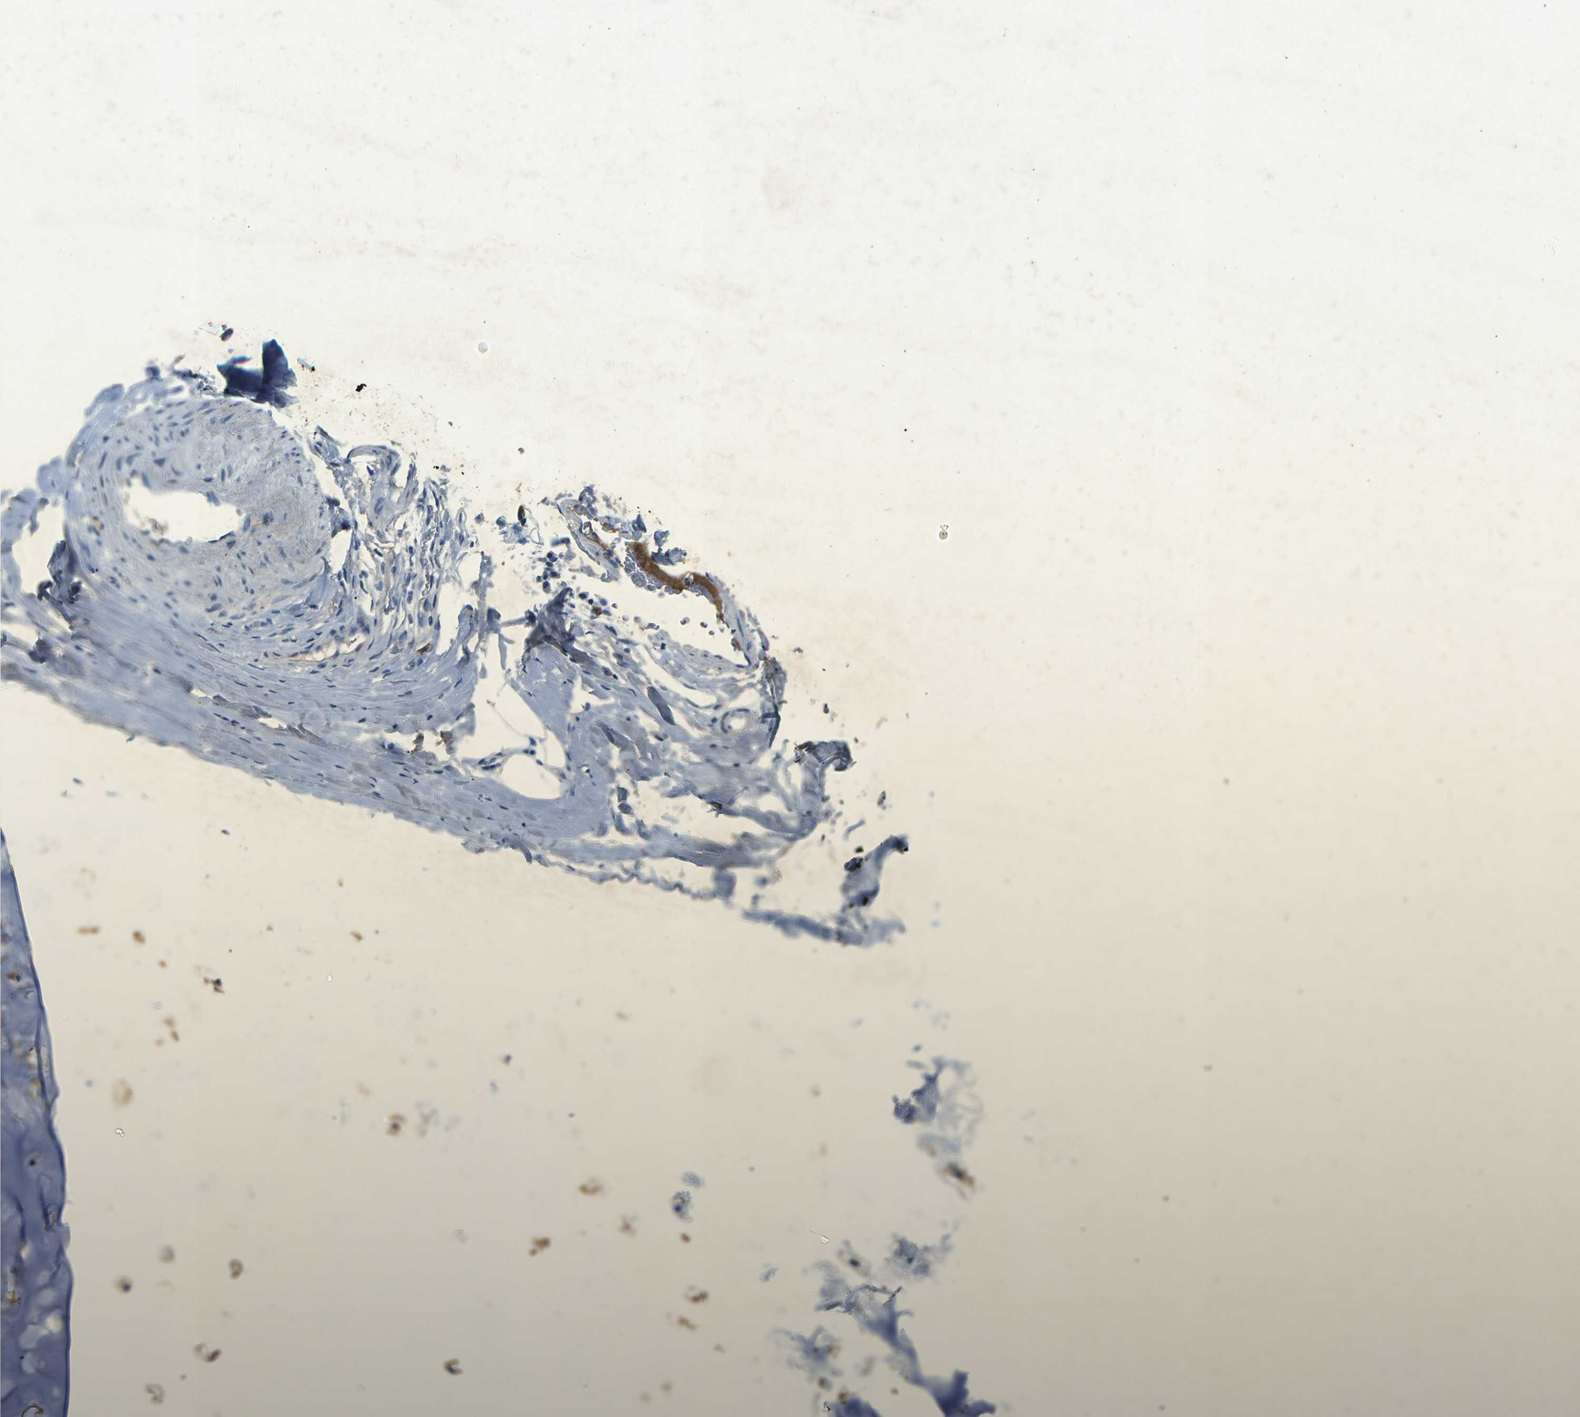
{"staining": {"intensity": "negative", "quantity": "none", "location": "none"}, "tissue": "adipose tissue", "cell_type": "Adipocytes", "image_type": "normal", "snomed": [{"axis": "morphology", "description": "Normal tissue, NOS"}, {"axis": "topography", "description": "Cartilage tissue"}, {"axis": "topography", "description": "Bronchus"}], "caption": "Immunohistochemical staining of normal human adipose tissue reveals no significant staining in adipocytes.", "gene": "PLG", "patient": {"sex": "female", "age": 53}}